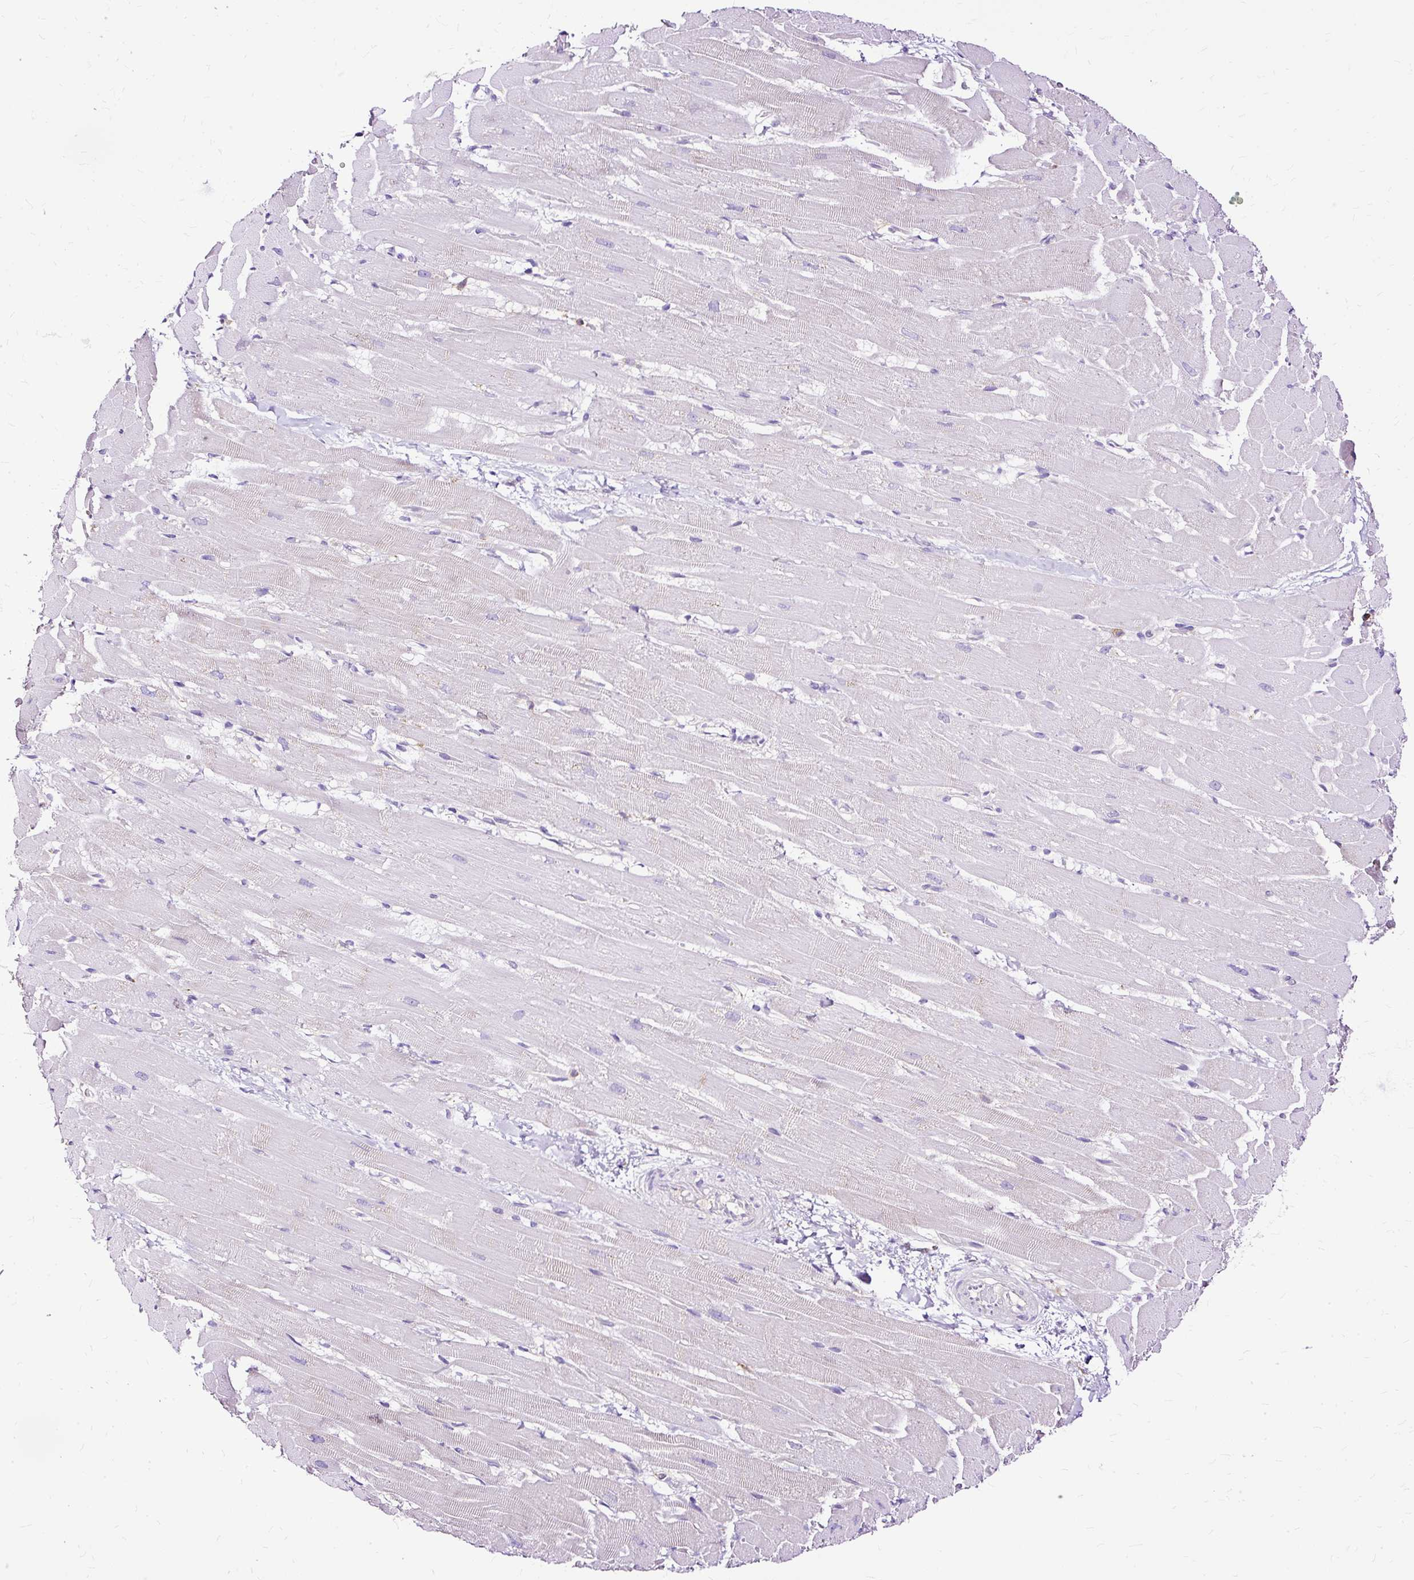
{"staining": {"intensity": "negative", "quantity": "none", "location": "none"}, "tissue": "heart muscle", "cell_type": "Cardiomyocytes", "image_type": "normal", "snomed": [{"axis": "morphology", "description": "Normal tissue, NOS"}, {"axis": "topography", "description": "Heart"}], "caption": "High power microscopy image of an IHC histopathology image of benign heart muscle, revealing no significant expression in cardiomyocytes.", "gene": "TWF2", "patient": {"sex": "male", "age": 37}}